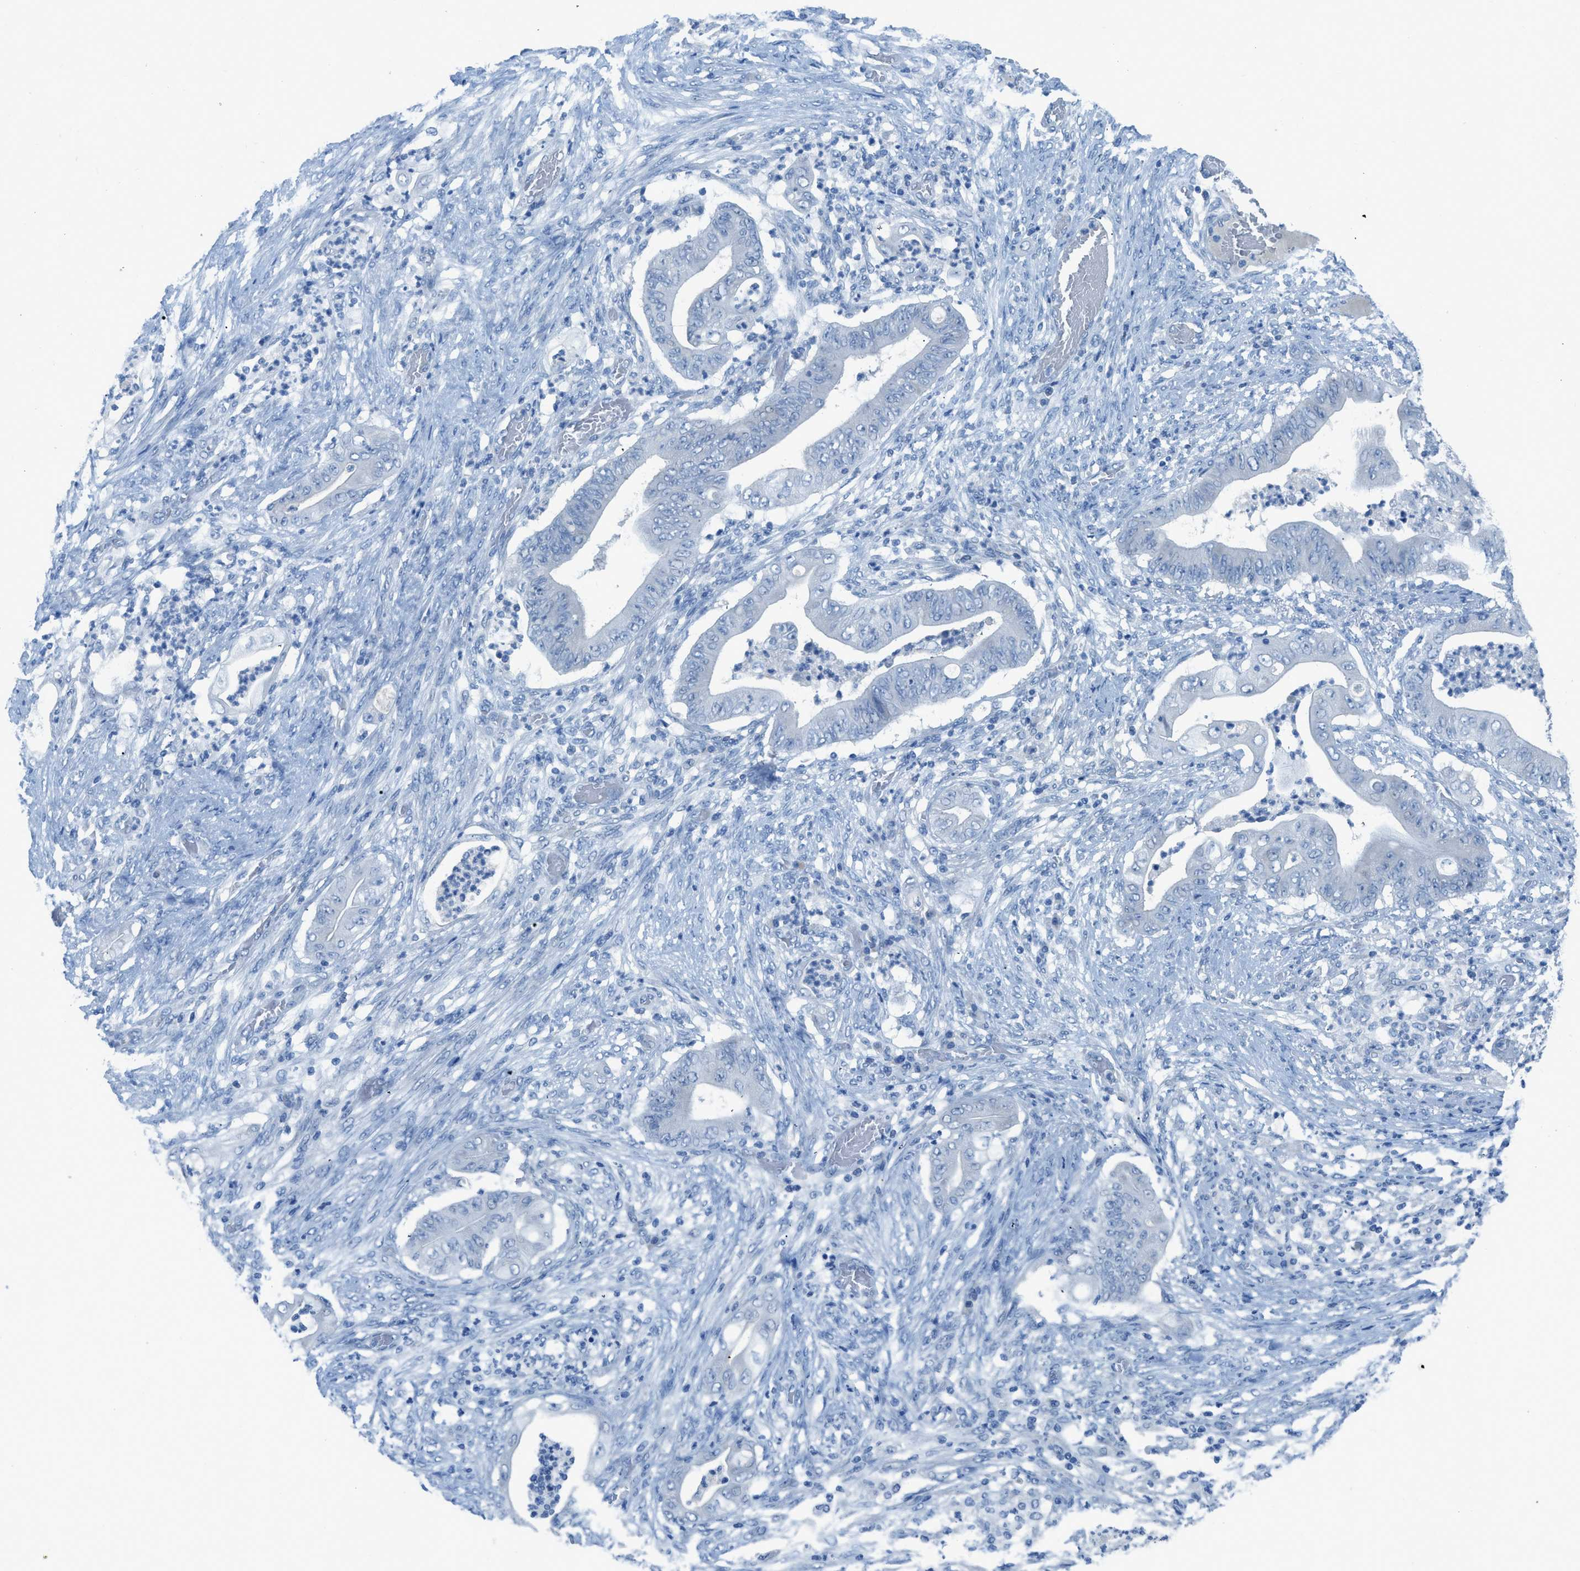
{"staining": {"intensity": "negative", "quantity": "none", "location": "none"}, "tissue": "stomach cancer", "cell_type": "Tumor cells", "image_type": "cancer", "snomed": [{"axis": "morphology", "description": "Adenocarcinoma, NOS"}, {"axis": "topography", "description": "Stomach"}], "caption": "Tumor cells show no significant positivity in adenocarcinoma (stomach).", "gene": "ACAN", "patient": {"sex": "female", "age": 73}}